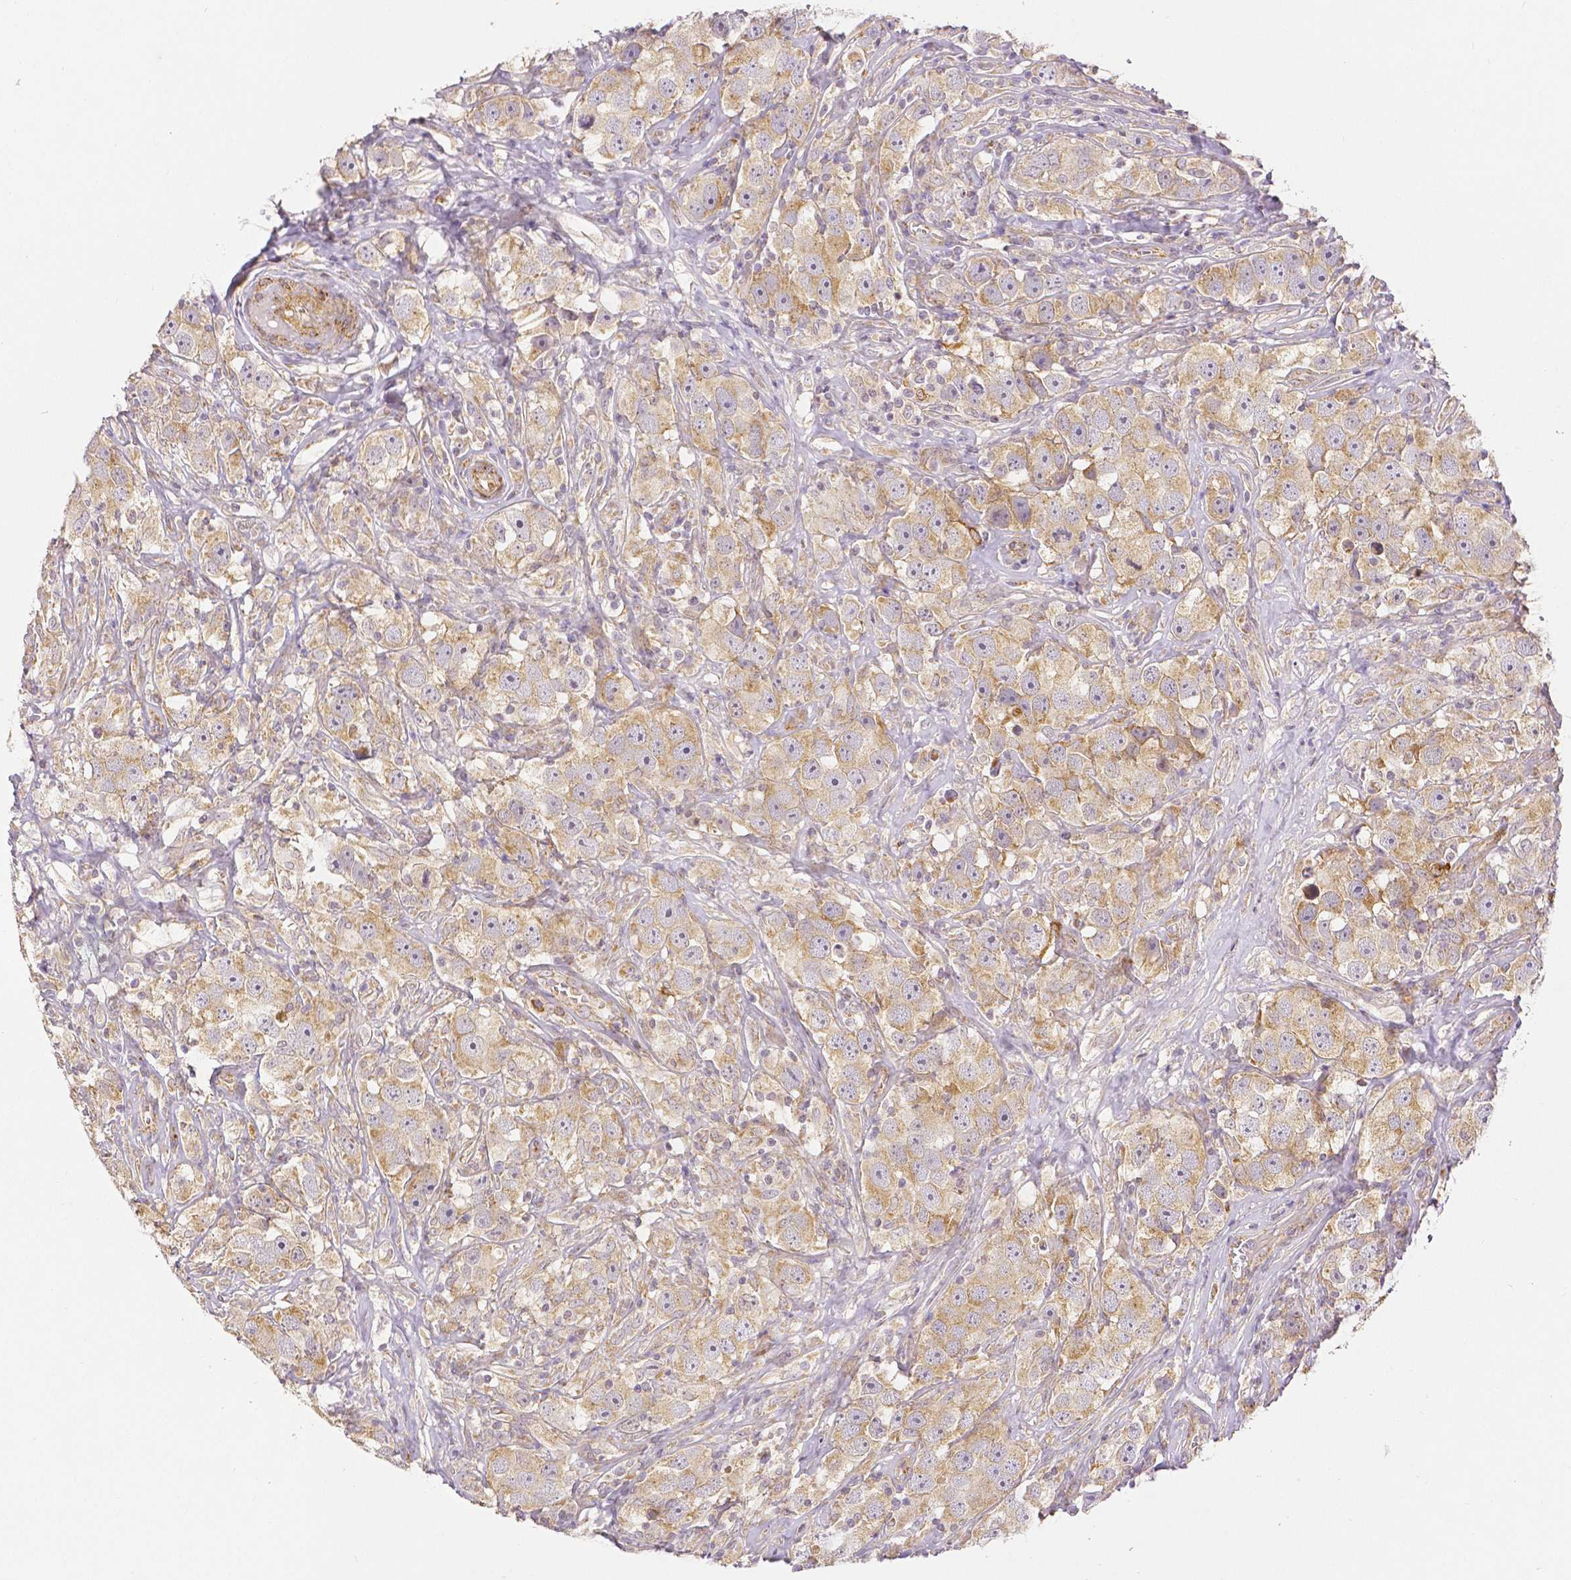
{"staining": {"intensity": "moderate", "quantity": "<25%", "location": "cytoplasmic/membranous"}, "tissue": "testis cancer", "cell_type": "Tumor cells", "image_type": "cancer", "snomed": [{"axis": "morphology", "description": "Seminoma, NOS"}, {"axis": "topography", "description": "Testis"}], "caption": "This is an image of immunohistochemistry (IHC) staining of testis seminoma, which shows moderate staining in the cytoplasmic/membranous of tumor cells.", "gene": "RHOT1", "patient": {"sex": "male", "age": 49}}